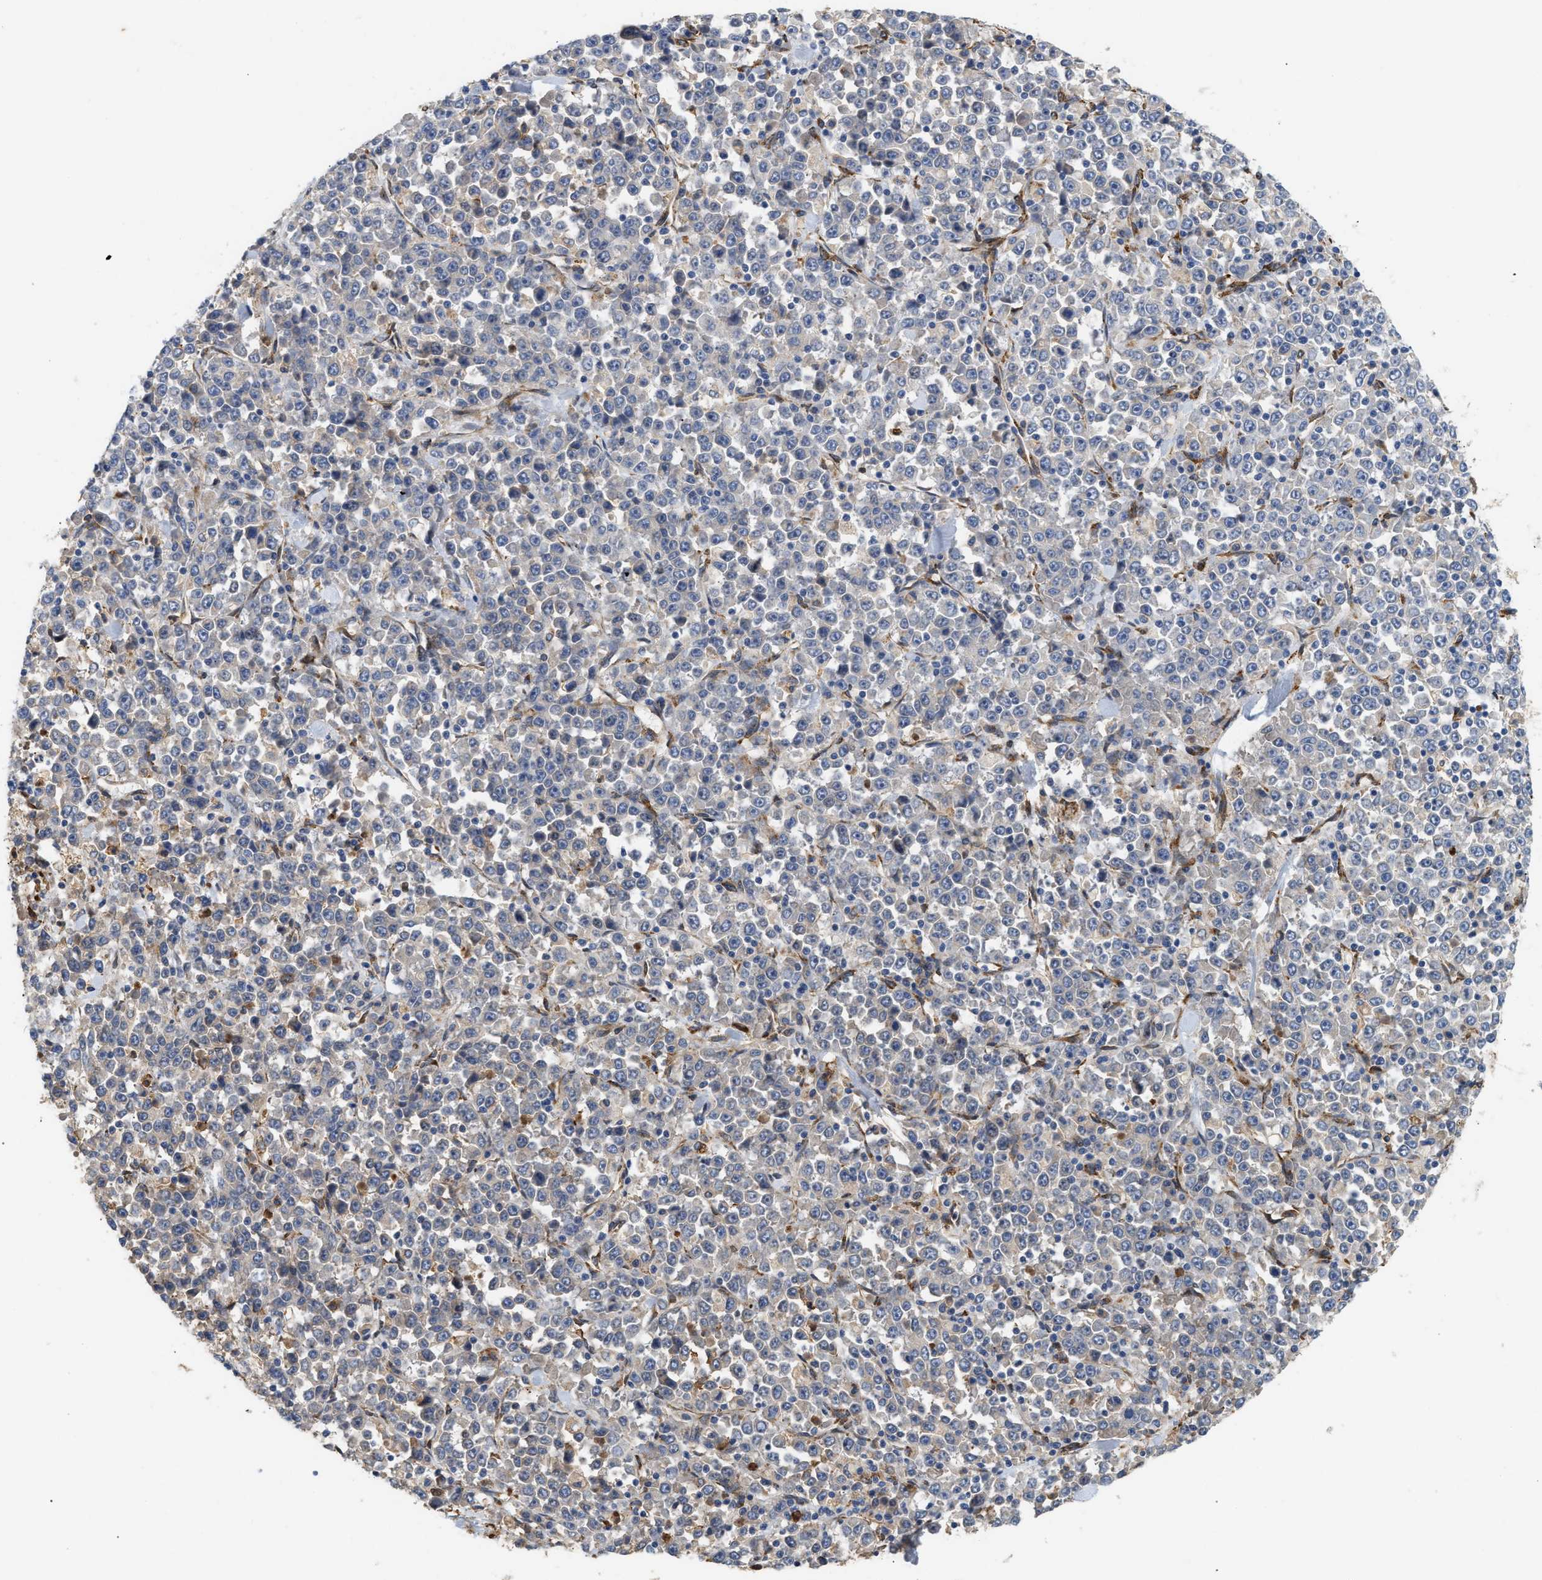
{"staining": {"intensity": "negative", "quantity": "none", "location": "none"}, "tissue": "stomach cancer", "cell_type": "Tumor cells", "image_type": "cancer", "snomed": [{"axis": "morphology", "description": "Normal tissue, NOS"}, {"axis": "morphology", "description": "Adenocarcinoma, NOS"}, {"axis": "topography", "description": "Stomach, upper"}, {"axis": "topography", "description": "Stomach"}], "caption": "Immunohistochemical staining of human stomach cancer (adenocarcinoma) reveals no significant staining in tumor cells. Nuclei are stained in blue.", "gene": "PLCD1", "patient": {"sex": "male", "age": 59}}